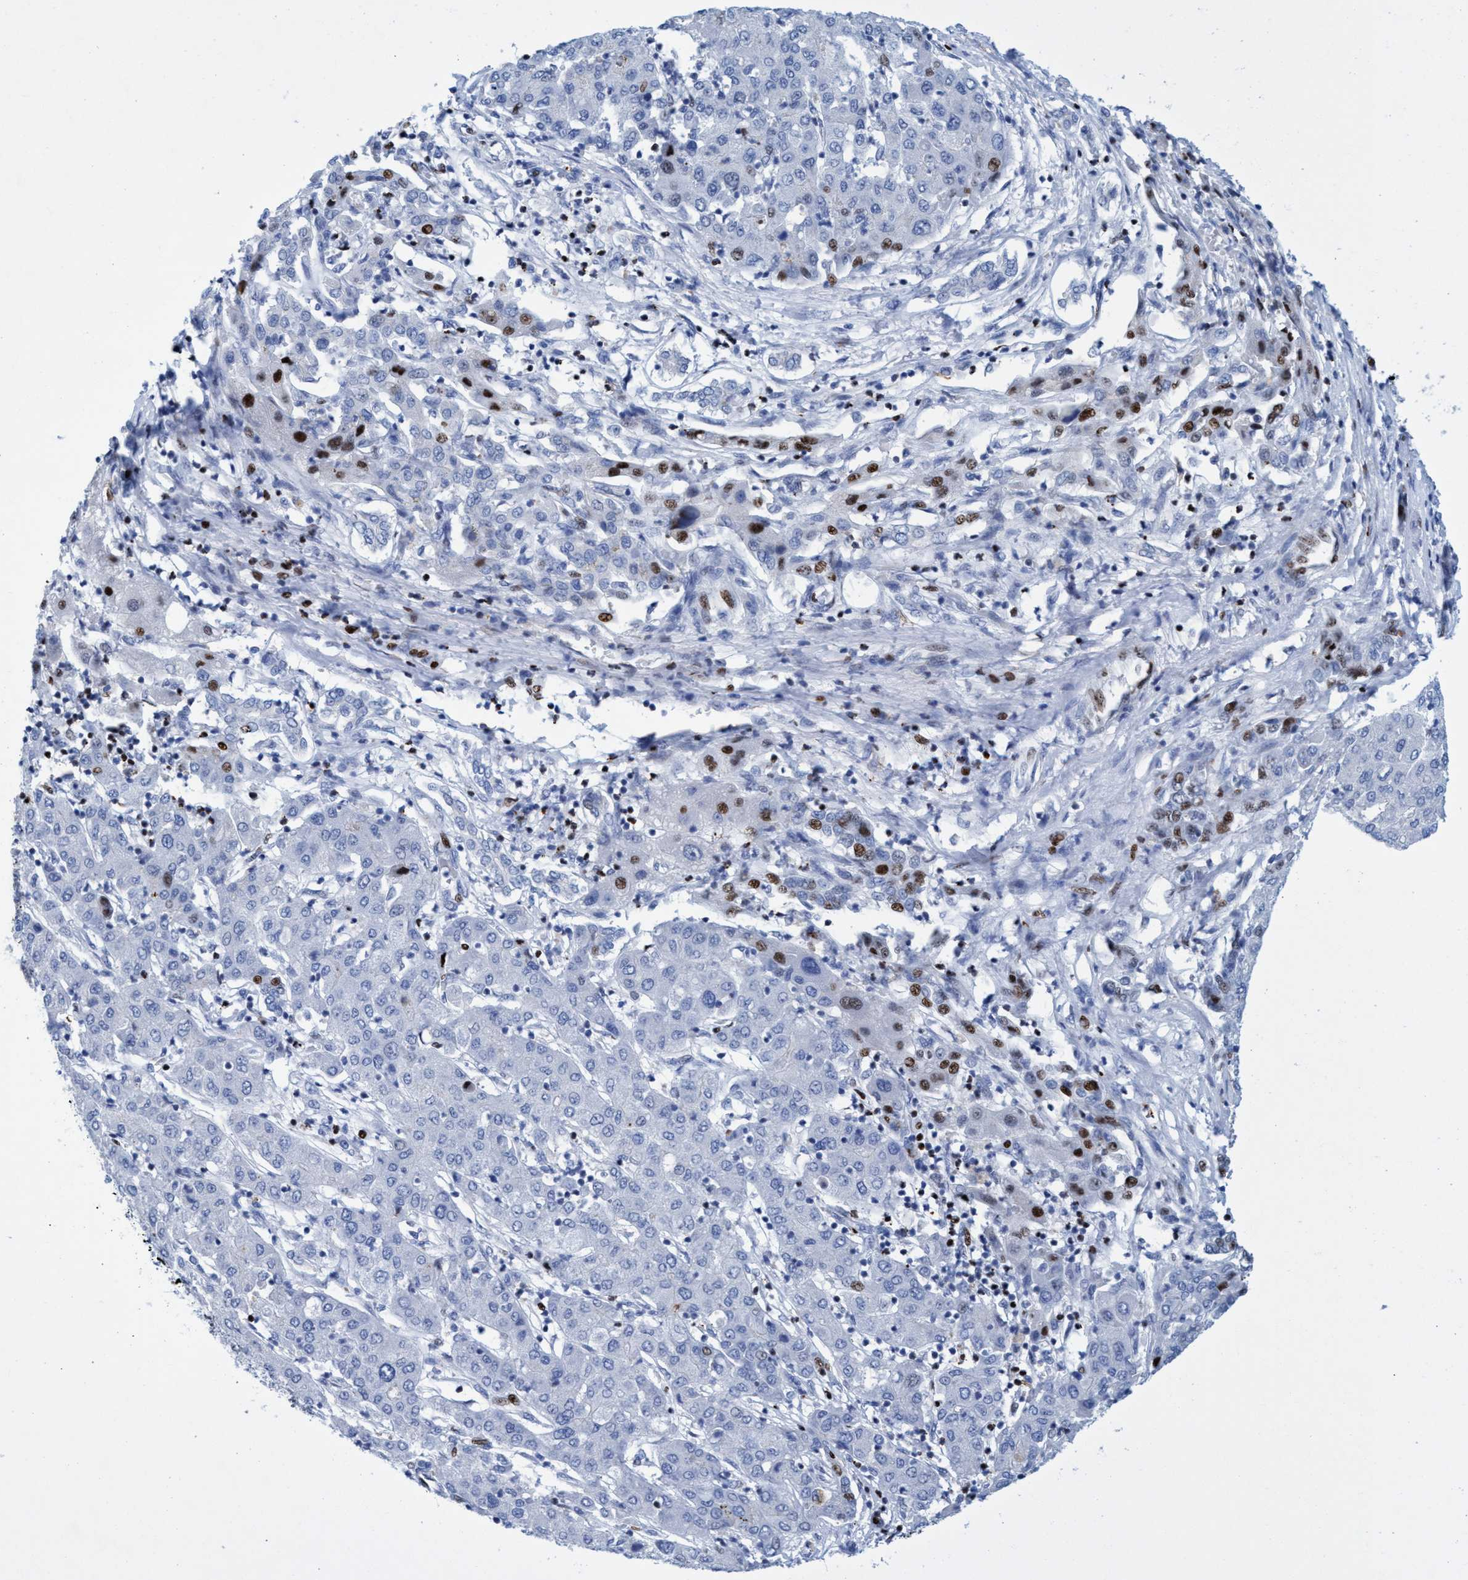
{"staining": {"intensity": "moderate", "quantity": "<25%", "location": "nuclear"}, "tissue": "liver cancer", "cell_type": "Tumor cells", "image_type": "cancer", "snomed": [{"axis": "morphology", "description": "Carcinoma, Hepatocellular, NOS"}, {"axis": "topography", "description": "Liver"}], "caption": "The photomicrograph reveals immunohistochemical staining of liver cancer (hepatocellular carcinoma). There is moderate nuclear staining is appreciated in about <25% of tumor cells. (Brightfield microscopy of DAB IHC at high magnification).", "gene": "R3HCC1", "patient": {"sex": "male", "age": 65}}